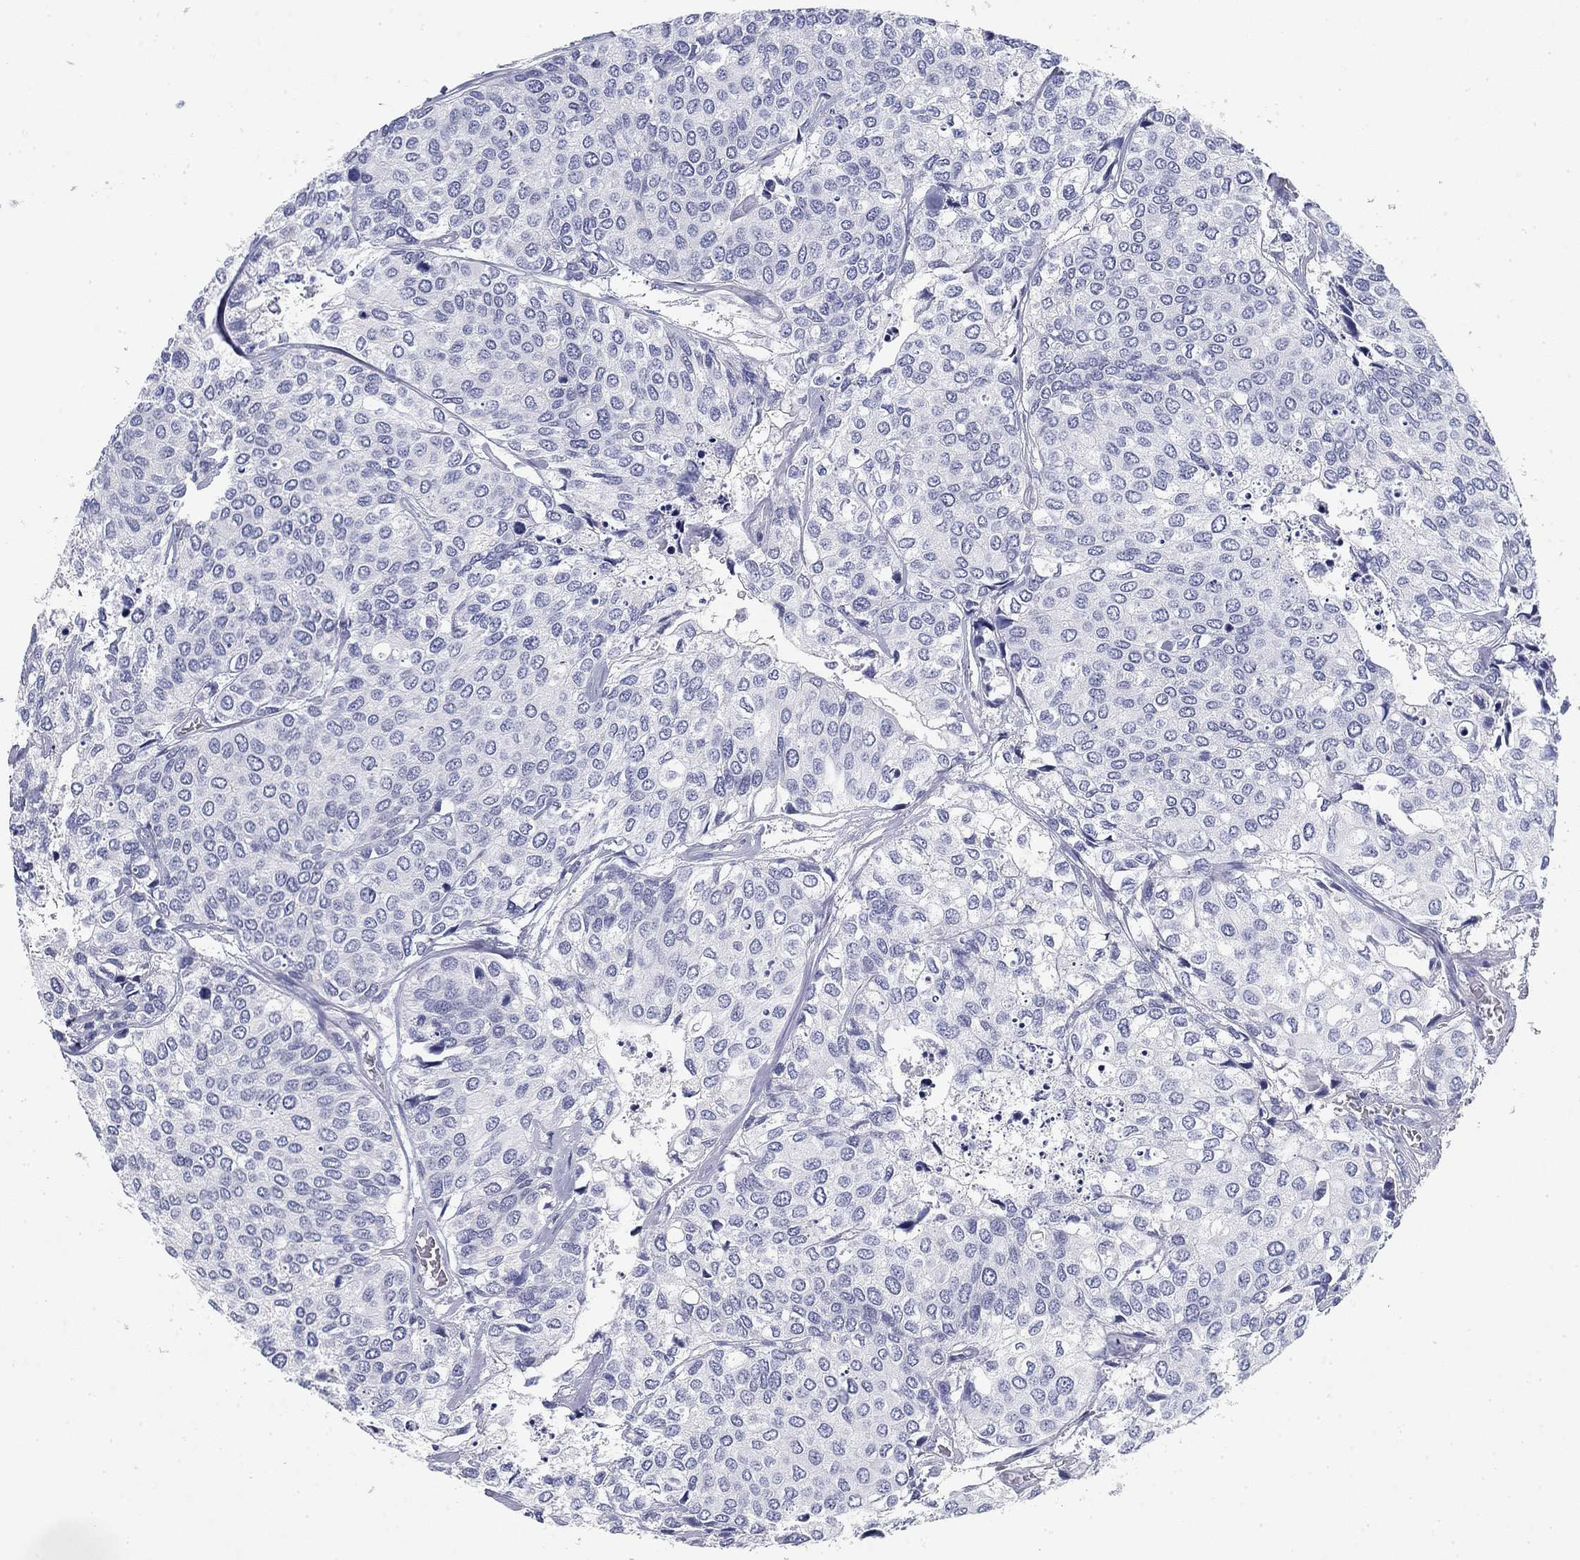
{"staining": {"intensity": "negative", "quantity": "none", "location": "none"}, "tissue": "urothelial cancer", "cell_type": "Tumor cells", "image_type": "cancer", "snomed": [{"axis": "morphology", "description": "Urothelial carcinoma, High grade"}, {"axis": "topography", "description": "Urinary bladder"}], "caption": "The histopathology image demonstrates no significant staining in tumor cells of urothelial cancer. (DAB (3,3'-diaminobenzidine) immunohistochemistry visualized using brightfield microscopy, high magnification).", "gene": "CD79B", "patient": {"sex": "male", "age": 73}}